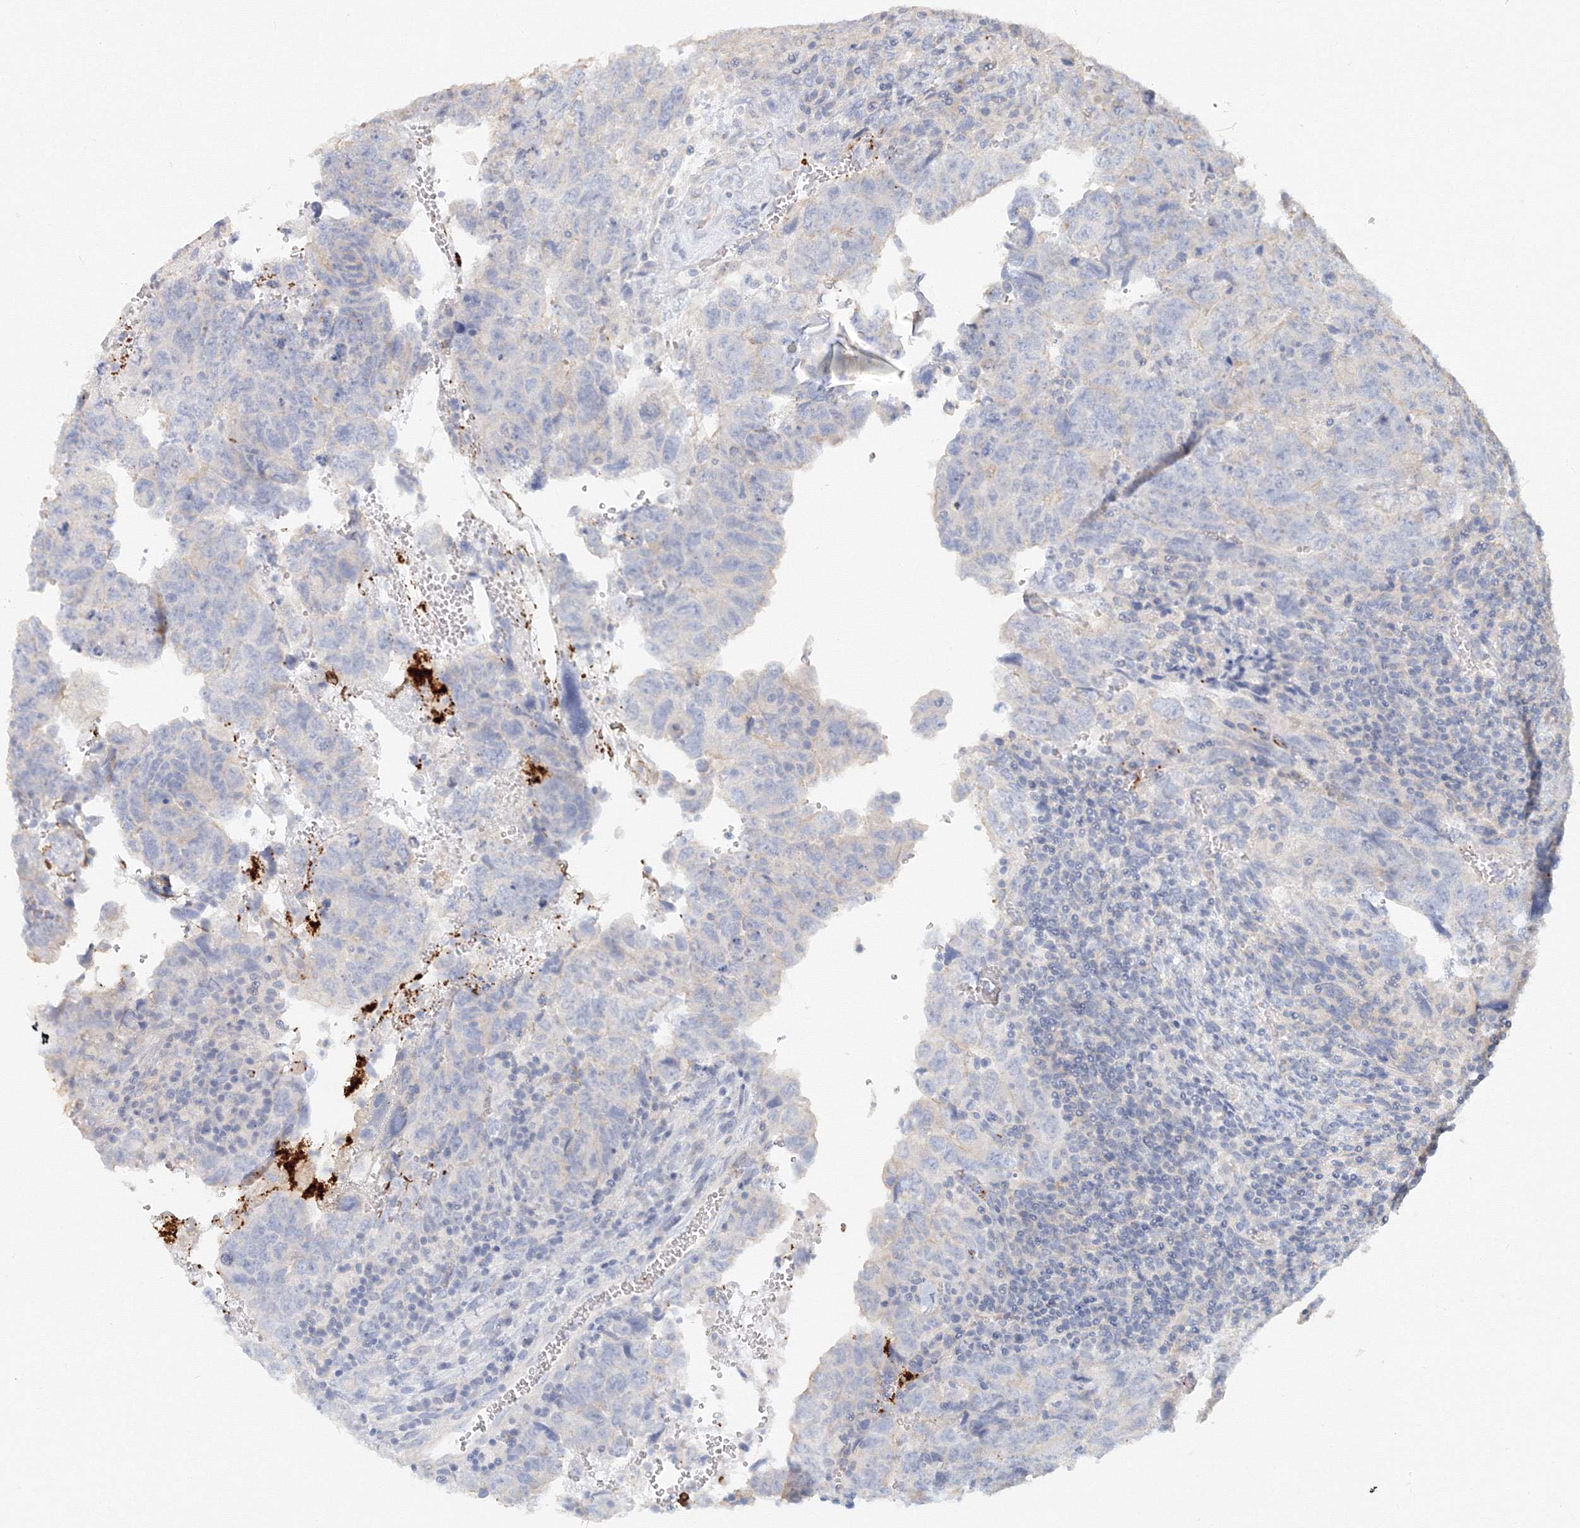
{"staining": {"intensity": "negative", "quantity": "none", "location": "none"}, "tissue": "testis cancer", "cell_type": "Tumor cells", "image_type": "cancer", "snomed": [{"axis": "morphology", "description": "Carcinoma, Embryonal, NOS"}, {"axis": "topography", "description": "Testis"}], "caption": "A histopathology image of testis cancer (embryonal carcinoma) stained for a protein displays no brown staining in tumor cells. (Stains: DAB (3,3'-diaminobenzidine) immunohistochemistry with hematoxylin counter stain, Microscopy: brightfield microscopy at high magnification).", "gene": "MMRN1", "patient": {"sex": "male", "age": 36}}